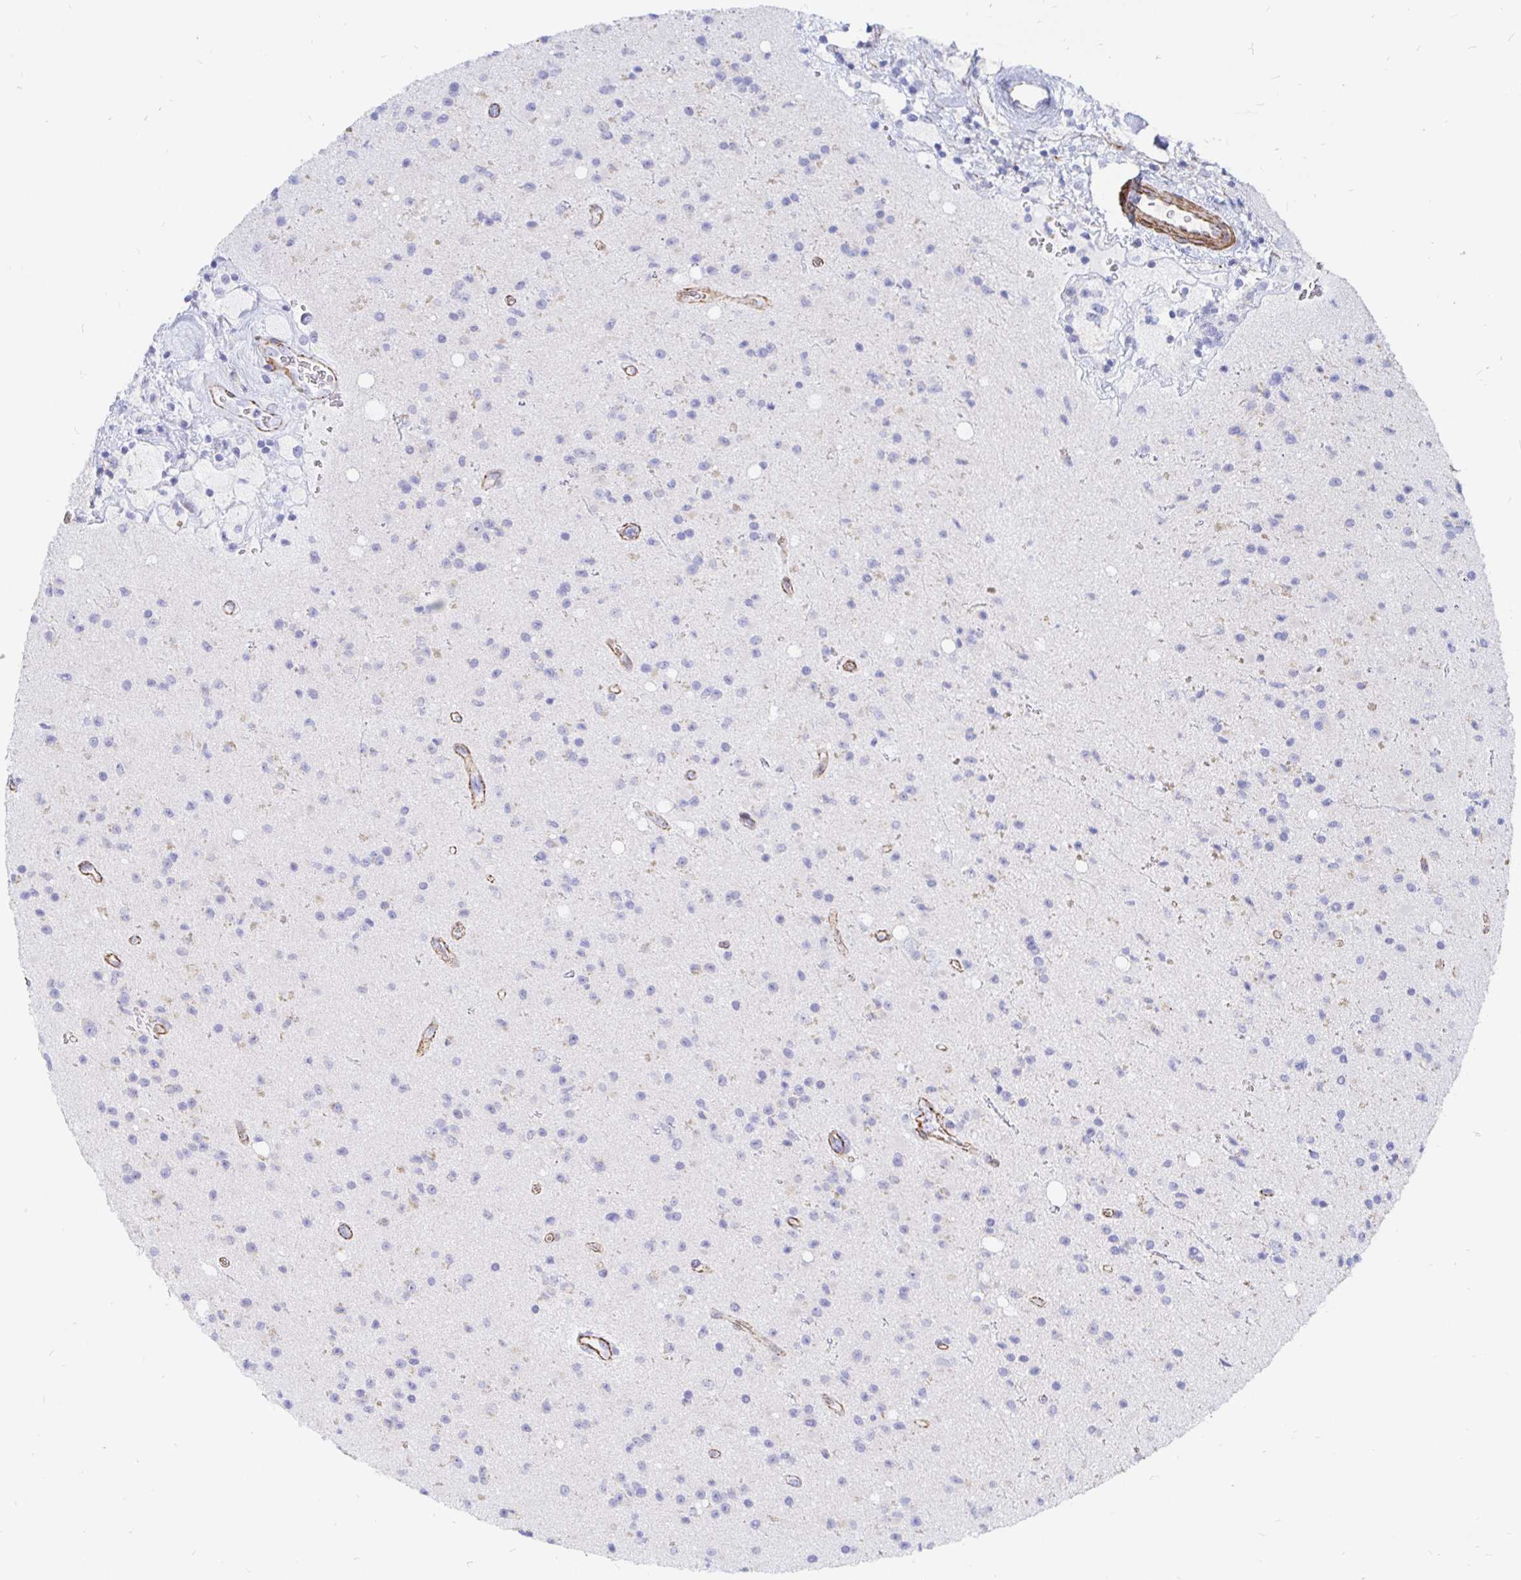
{"staining": {"intensity": "negative", "quantity": "none", "location": "none"}, "tissue": "glioma", "cell_type": "Tumor cells", "image_type": "cancer", "snomed": [{"axis": "morphology", "description": "Glioma, malignant, High grade"}, {"axis": "topography", "description": "Brain"}], "caption": "High magnification brightfield microscopy of malignant glioma (high-grade) stained with DAB (brown) and counterstained with hematoxylin (blue): tumor cells show no significant positivity.", "gene": "COX16", "patient": {"sex": "male", "age": 36}}